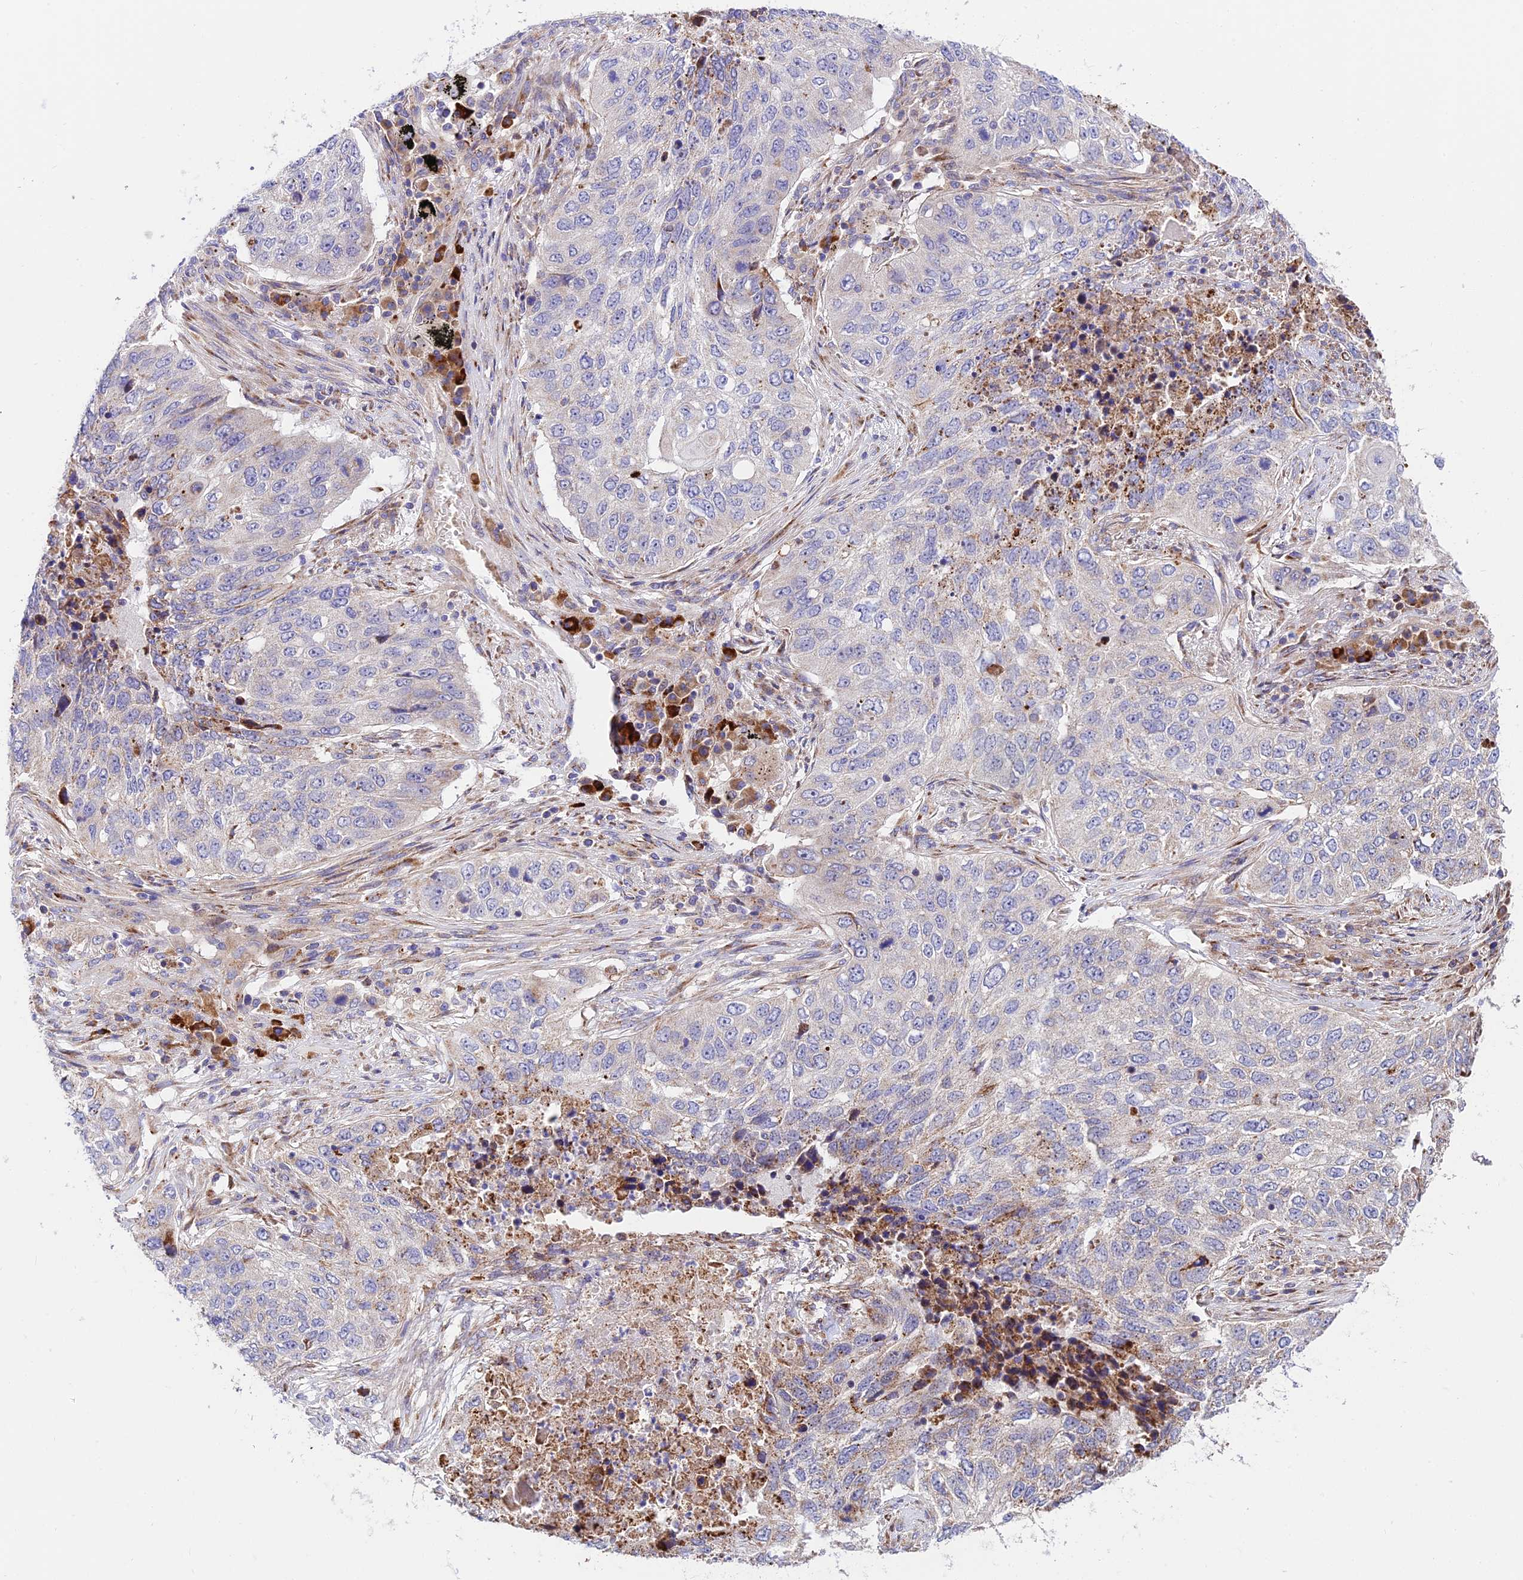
{"staining": {"intensity": "negative", "quantity": "none", "location": "none"}, "tissue": "lung cancer", "cell_type": "Tumor cells", "image_type": "cancer", "snomed": [{"axis": "morphology", "description": "Squamous cell carcinoma, NOS"}, {"axis": "topography", "description": "Lung"}], "caption": "IHC micrograph of lung cancer (squamous cell carcinoma) stained for a protein (brown), which shows no positivity in tumor cells. (DAB (3,3'-diaminobenzidine) immunohistochemistry with hematoxylin counter stain).", "gene": "VPS13C", "patient": {"sex": "female", "age": 63}}